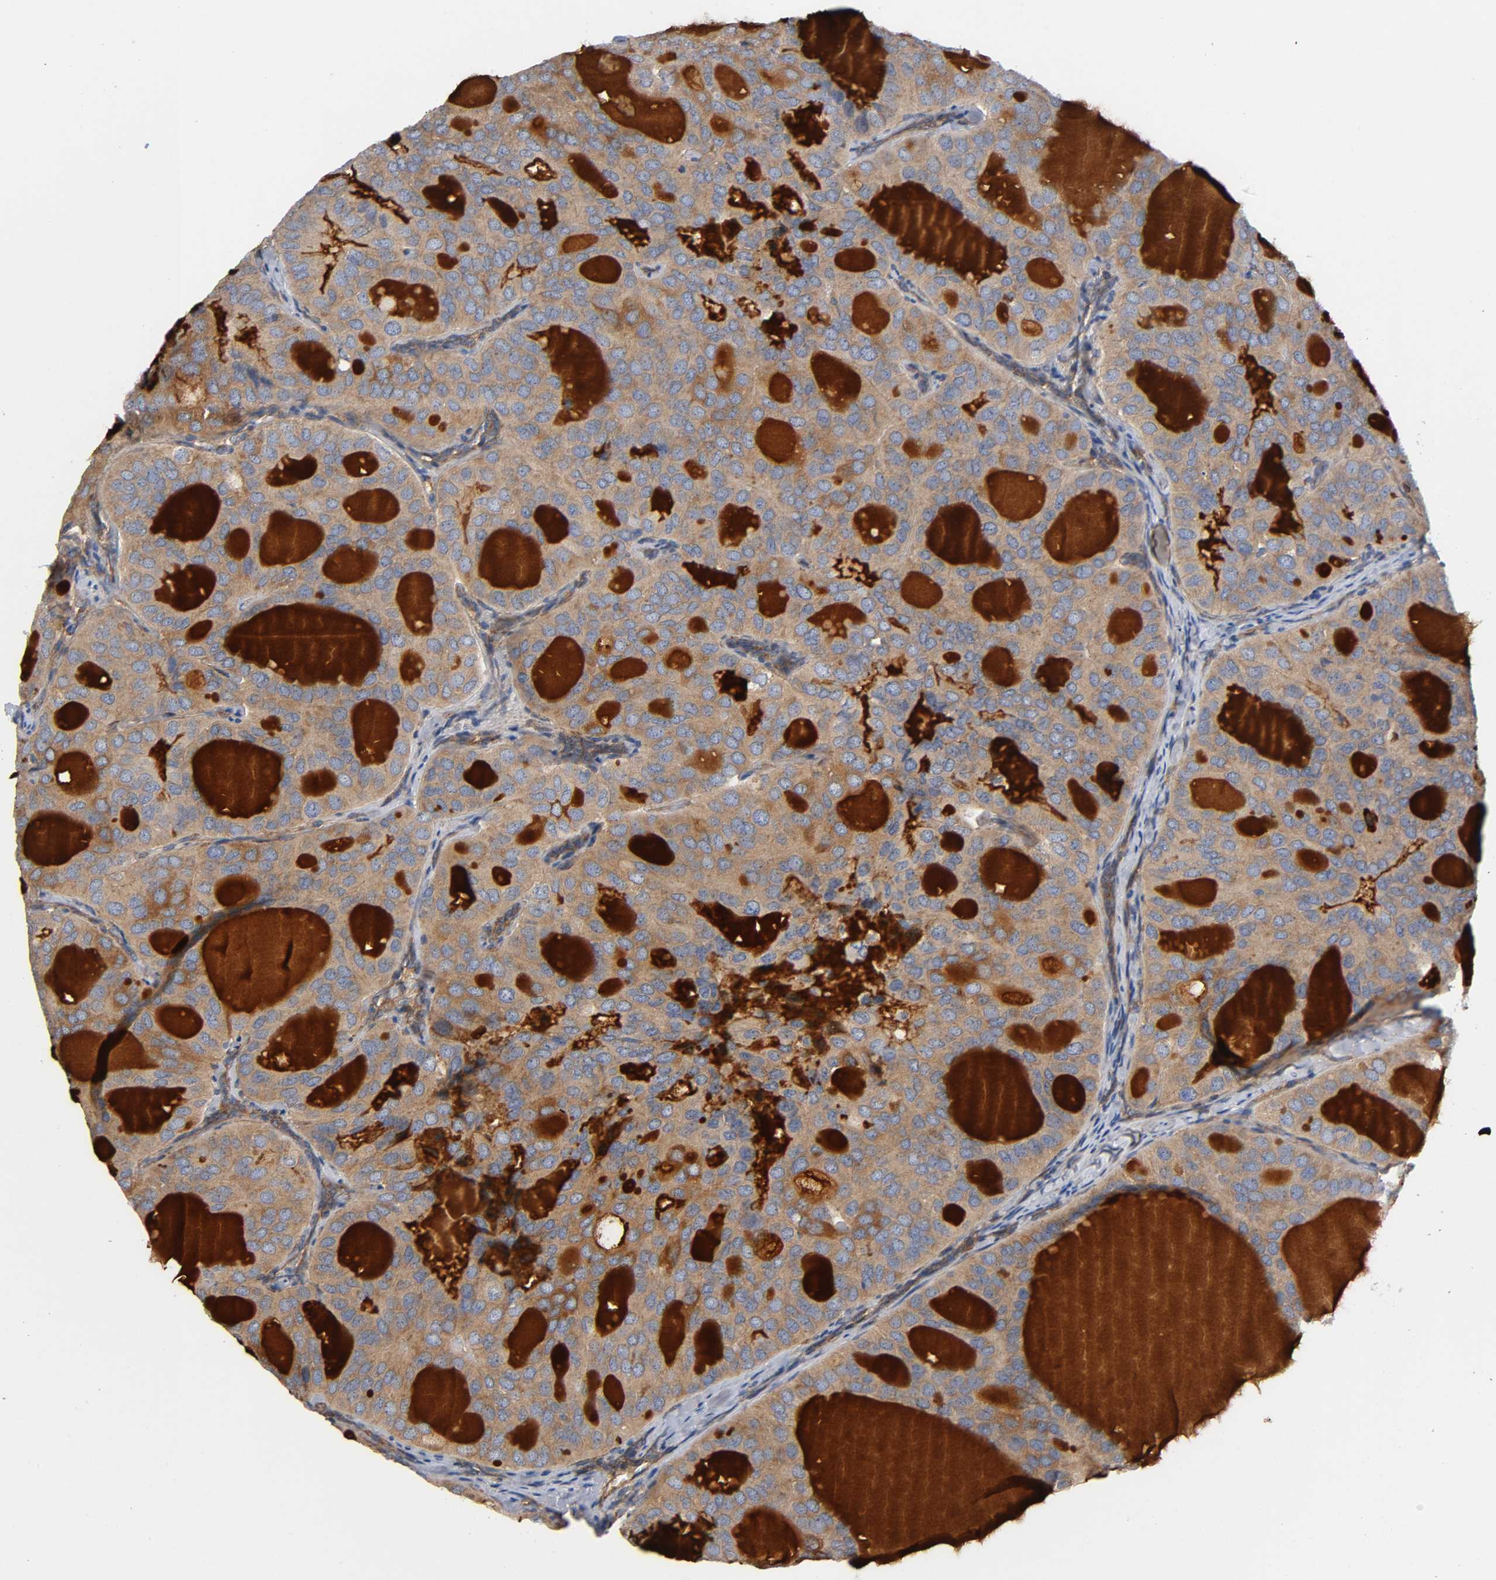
{"staining": {"intensity": "strong", "quantity": ">75%", "location": "cytoplasmic/membranous"}, "tissue": "thyroid cancer", "cell_type": "Tumor cells", "image_type": "cancer", "snomed": [{"axis": "morphology", "description": "Follicular adenoma carcinoma, NOS"}, {"axis": "topography", "description": "Thyroid gland"}], "caption": "Immunohistochemistry (IHC) micrograph of neoplastic tissue: human follicular adenoma carcinoma (thyroid) stained using immunohistochemistry (IHC) reveals high levels of strong protein expression localized specifically in the cytoplasmic/membranous of tumor cells, appearing as a cytoplasmic/membranous brown color.", "gene": "MARS1", "patient": {"sex": "male", "age": 75}}